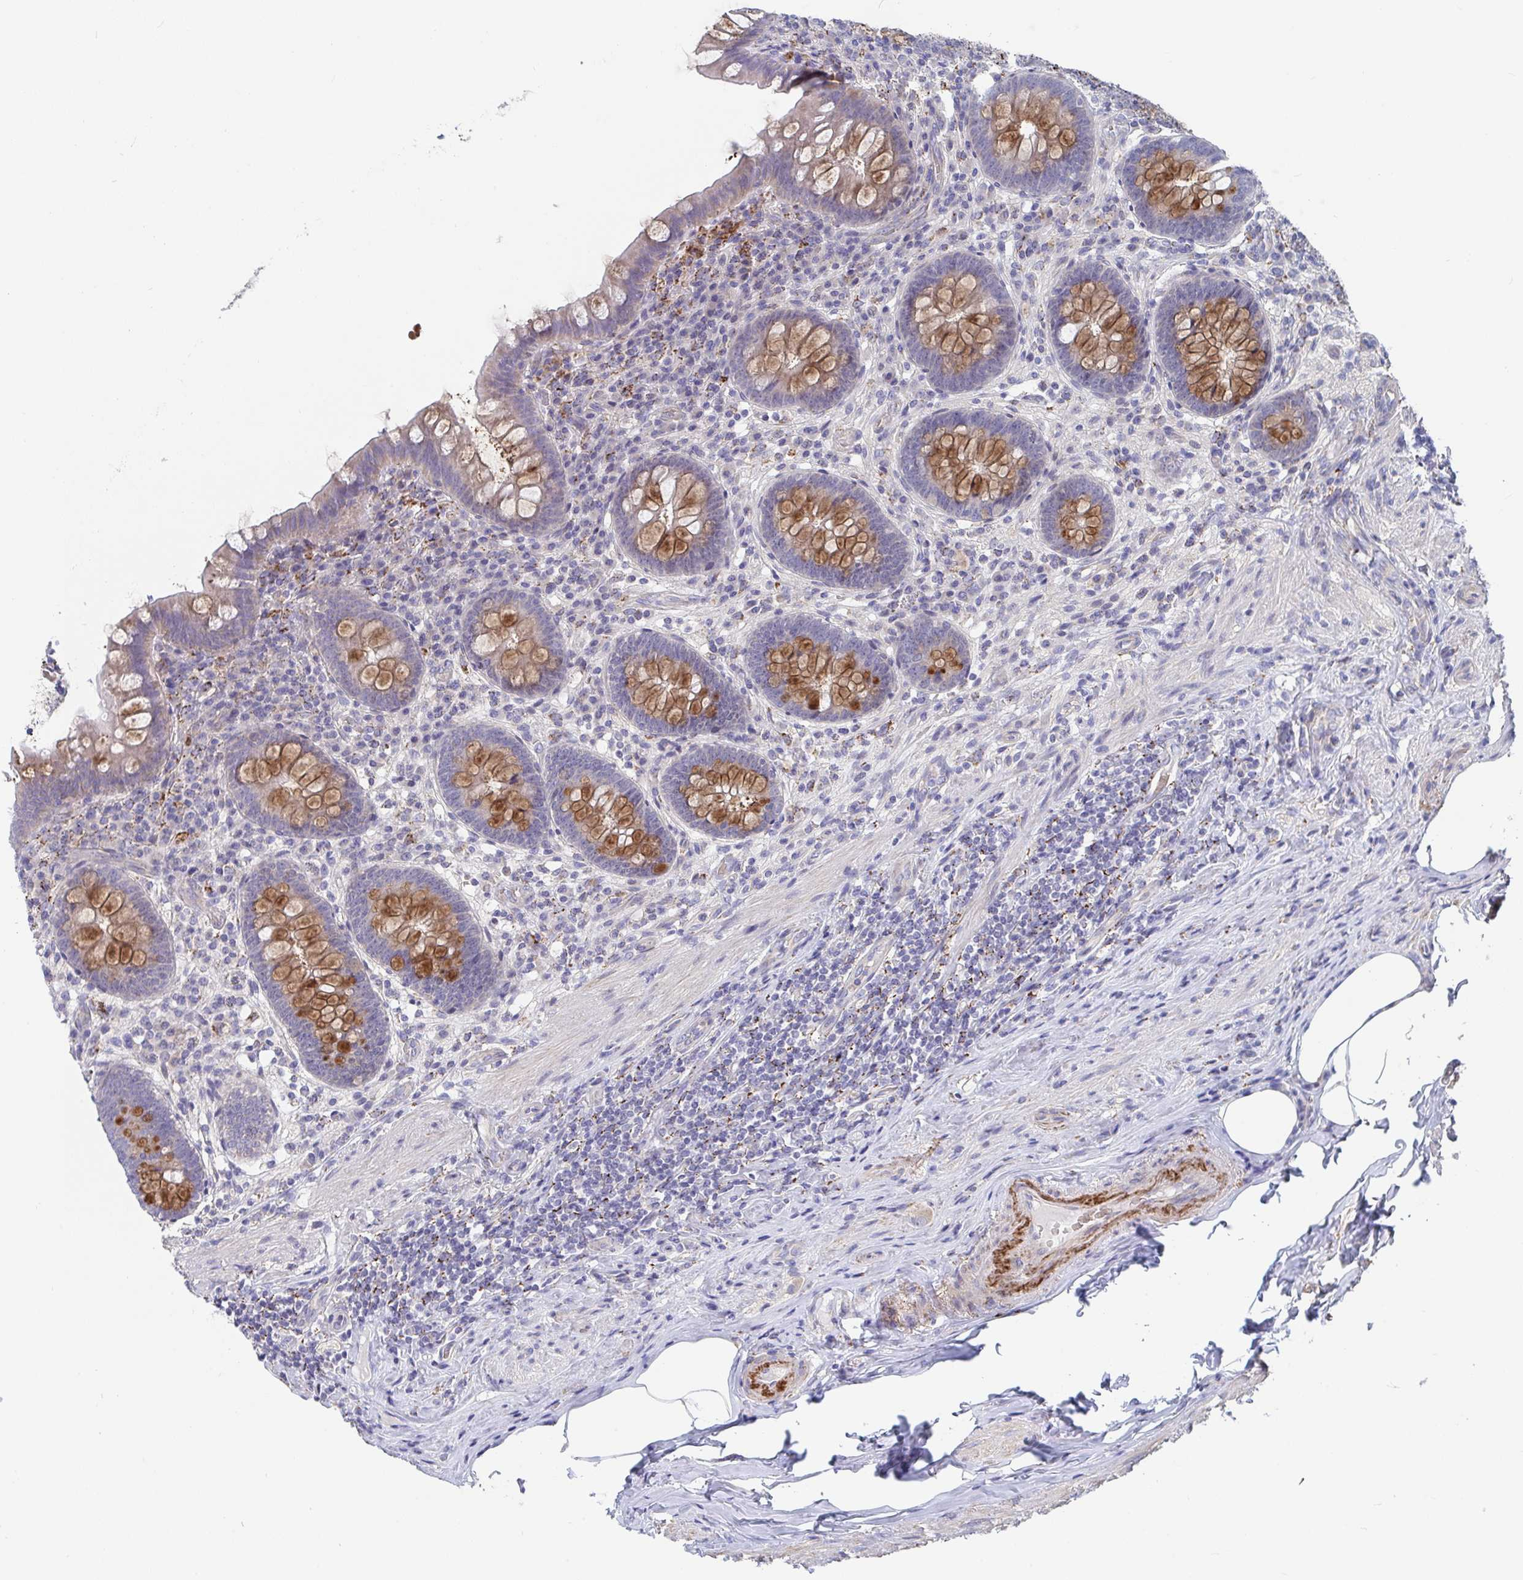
{"staining": {"intensity": "strong", "quantity": "25%-75%", "location": "cytoplasmic/membranous"}, "tissue": "appendix", "cell_type": "Glandular cells", "image_type": "normal", "snomed": [{"axis": "morphology", "description": "Normal tissue, NOS"}, {"axis": "topography", "description": "Appendix"}], "caption": "IHC staining of benign appendix, which reveals high levels of strong cytoplasmic/membranous positivity in about 25%-75% of glandular cells indicating strong cytoplasmic/membranous protein staining. The staining was performed using DAB (3,3'-diaminobenzidine) (brown) for protein detection and nuclei were counterstained in hematoxylin (blue).", "gene": "FAM156A", "patient": {"sex": "male", "age": 71}}